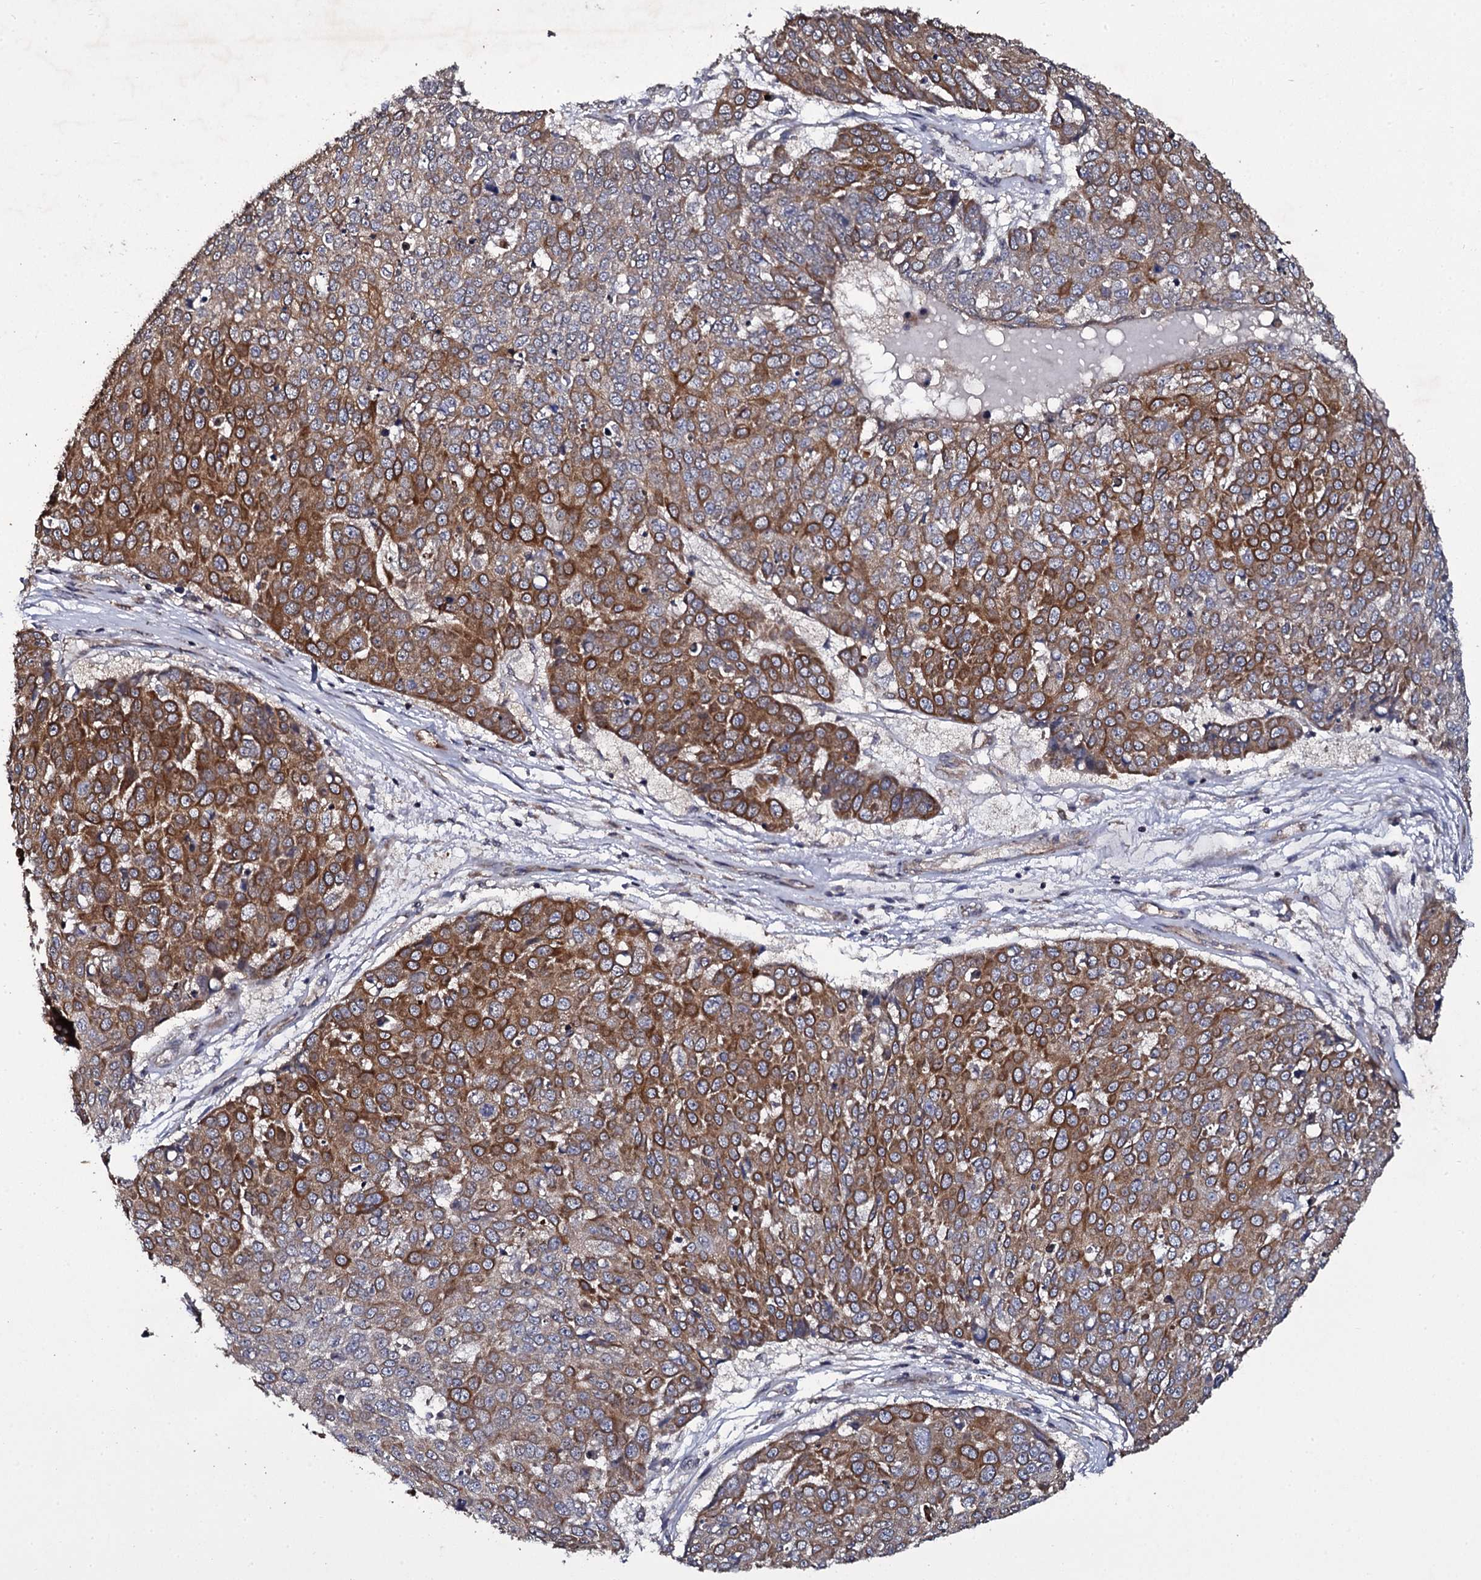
{"staining": {"intensity": "strong", "quantity": "25%-75%", "location": "cytoplasmic/membranous"}, "tissue": "skin cancer", "cell_type": "Tumor cells", "image_type": "cancer", "snomed": [{"axis": "morphology", "description": "Squamous cell carcinoma, NOS"}, {"axis": "topography", "description": "Skin"}], "caption": "DAB immunohistochemical staining of human skin cancer (squamous cell carcinoma) demonstrates strong cytoplasmic/membranous protein positivity in approximately 25%-75% of tumor cells.", "gene": "TTC23", "patient": {"sex": "male", "age": 71}}